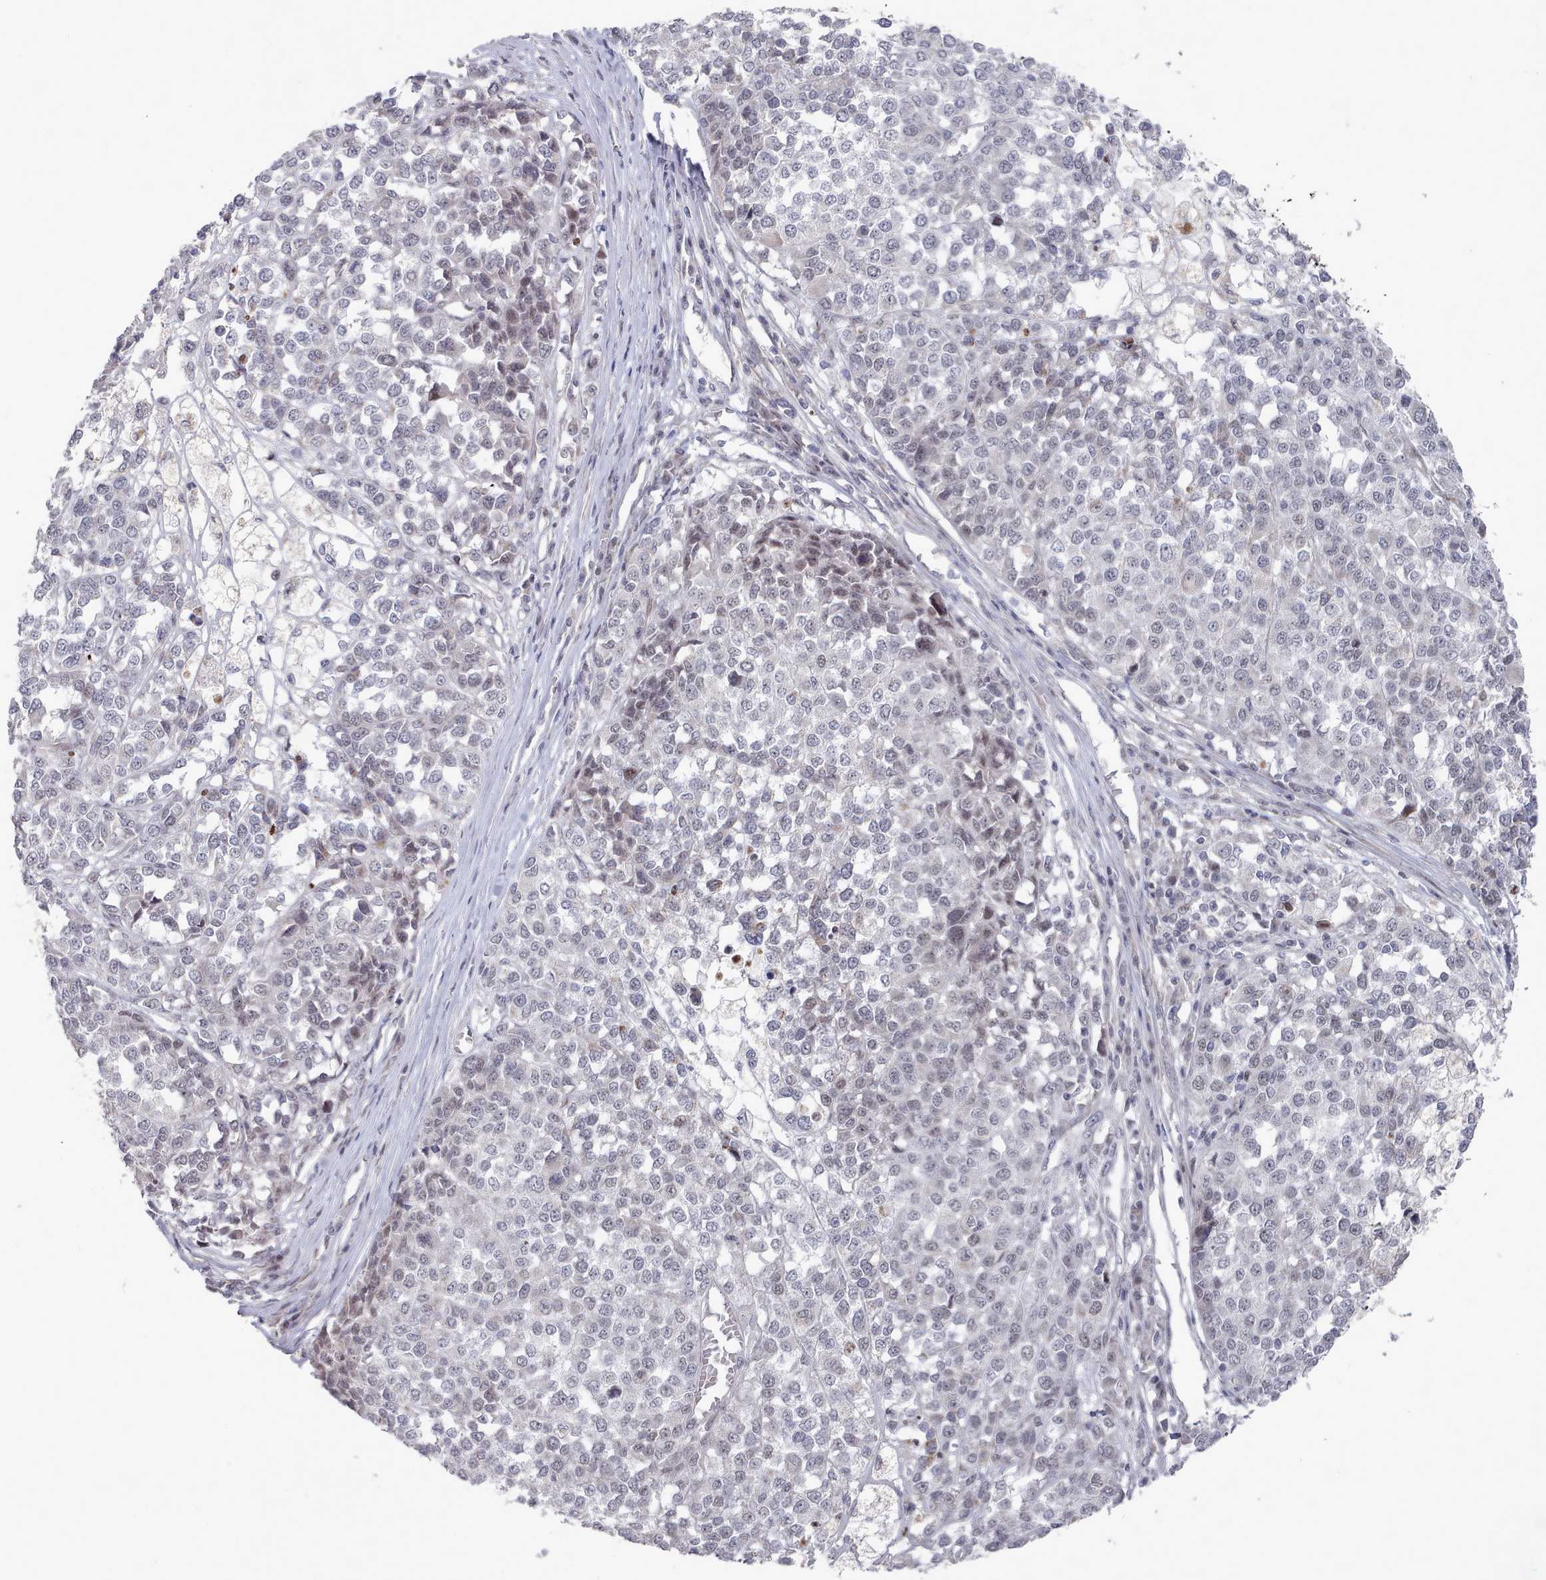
{"staining": {"intensity": "negative", "quantity": "none", "location": "none"}, "tissue": "melanoma", "cell_type": "Tumor cells", "image_type": "cancer", "snomed": [{"axis": "morphology", "description": "Malignant melanoma, Metastatic site"}, {"axis": "topography", "description": "Lymph node"}], "caption": "DAB (3,3'-diaminobenzidine) immunohistochemical staining of malignant melanoma (metastatic site) shows no significant expression in tumor cells.", "gene": "CPSF4", "patient": {"sex": "male", "age": 44}}